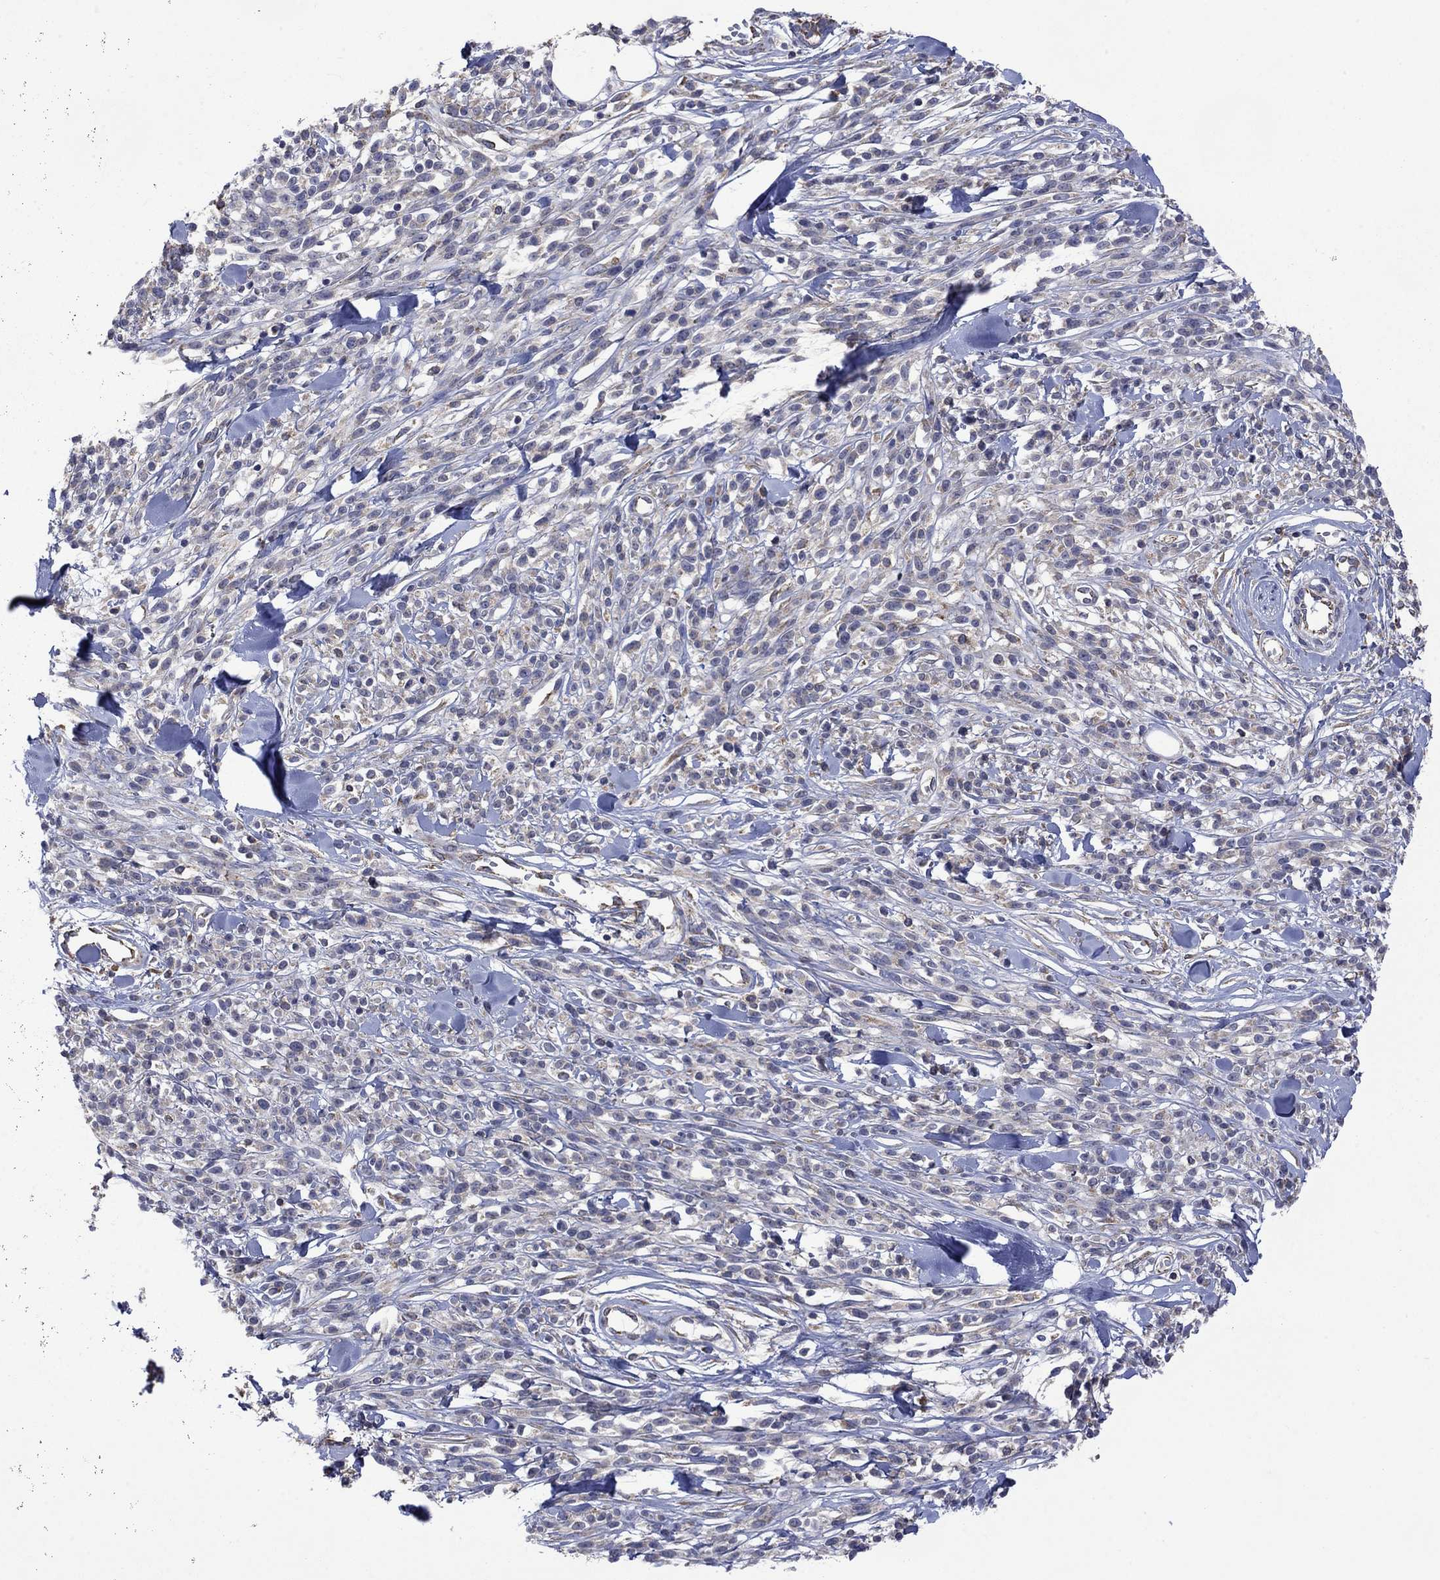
{"staining": {"intensity": "negative", "quantity": "none", "location": "none"}, "tissue": "melanoma", "cell_type": "Tumor cells", "image_type": "cancer", "snomed": [{"axis": "morphology", "description": "Malignant melanoma, NOS"}, {"axis": "topography", "description": "Skin"}, {"axis": "topography", "description": "Skin of trunk"}], "caption": "Tumor cells show no significant positivity in melanoma. The staining is performed using DAB brown chromogen with nuclei counter-stained in using hematoxylin.", "gene": "FURIN", "patient": {"sex": "male", "age": 74}}